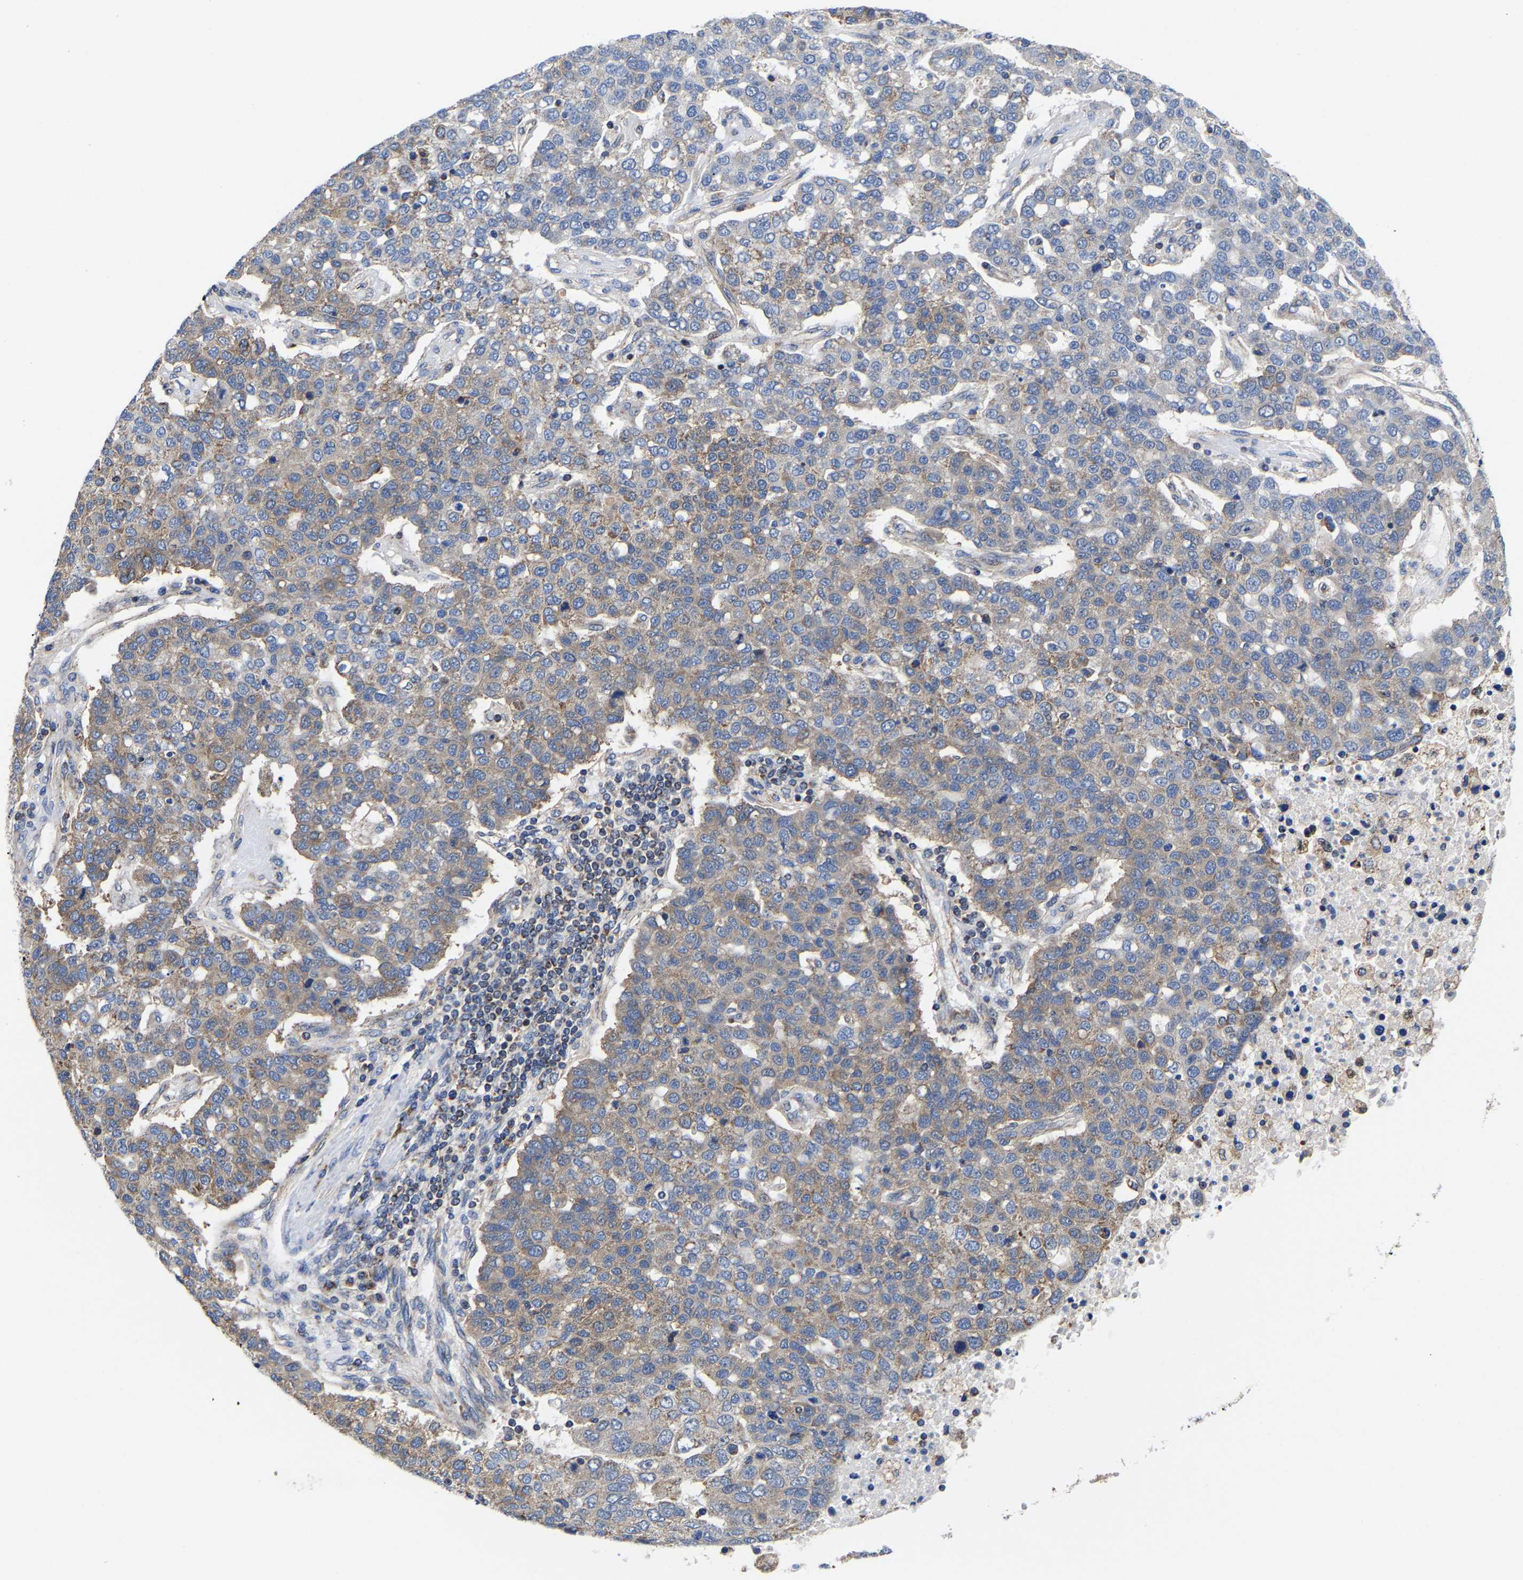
{"staining": {"intensity": "moderate", "quantity": "25%-75%", "location": "cytoplasmic/membranous"}, "tissue": "pancreatic cancer", "cell_type": "Tumor cells", "image_type": "cancer", "snomed": [{"axis": "morphology", "description": "Adenocarcinoma, NOS"}, {"axis": "topography", "description": "Pancreas"}], "caption": "About 25%-75% of tumor cells in pancreatic adenocarcinoma reveal moderate cytoplasmic/membranous protein expression as visualized by brown immunohistochemical staining.", "gene": "PFKFB3", "patient": {"sex": "female", "age": 61}}